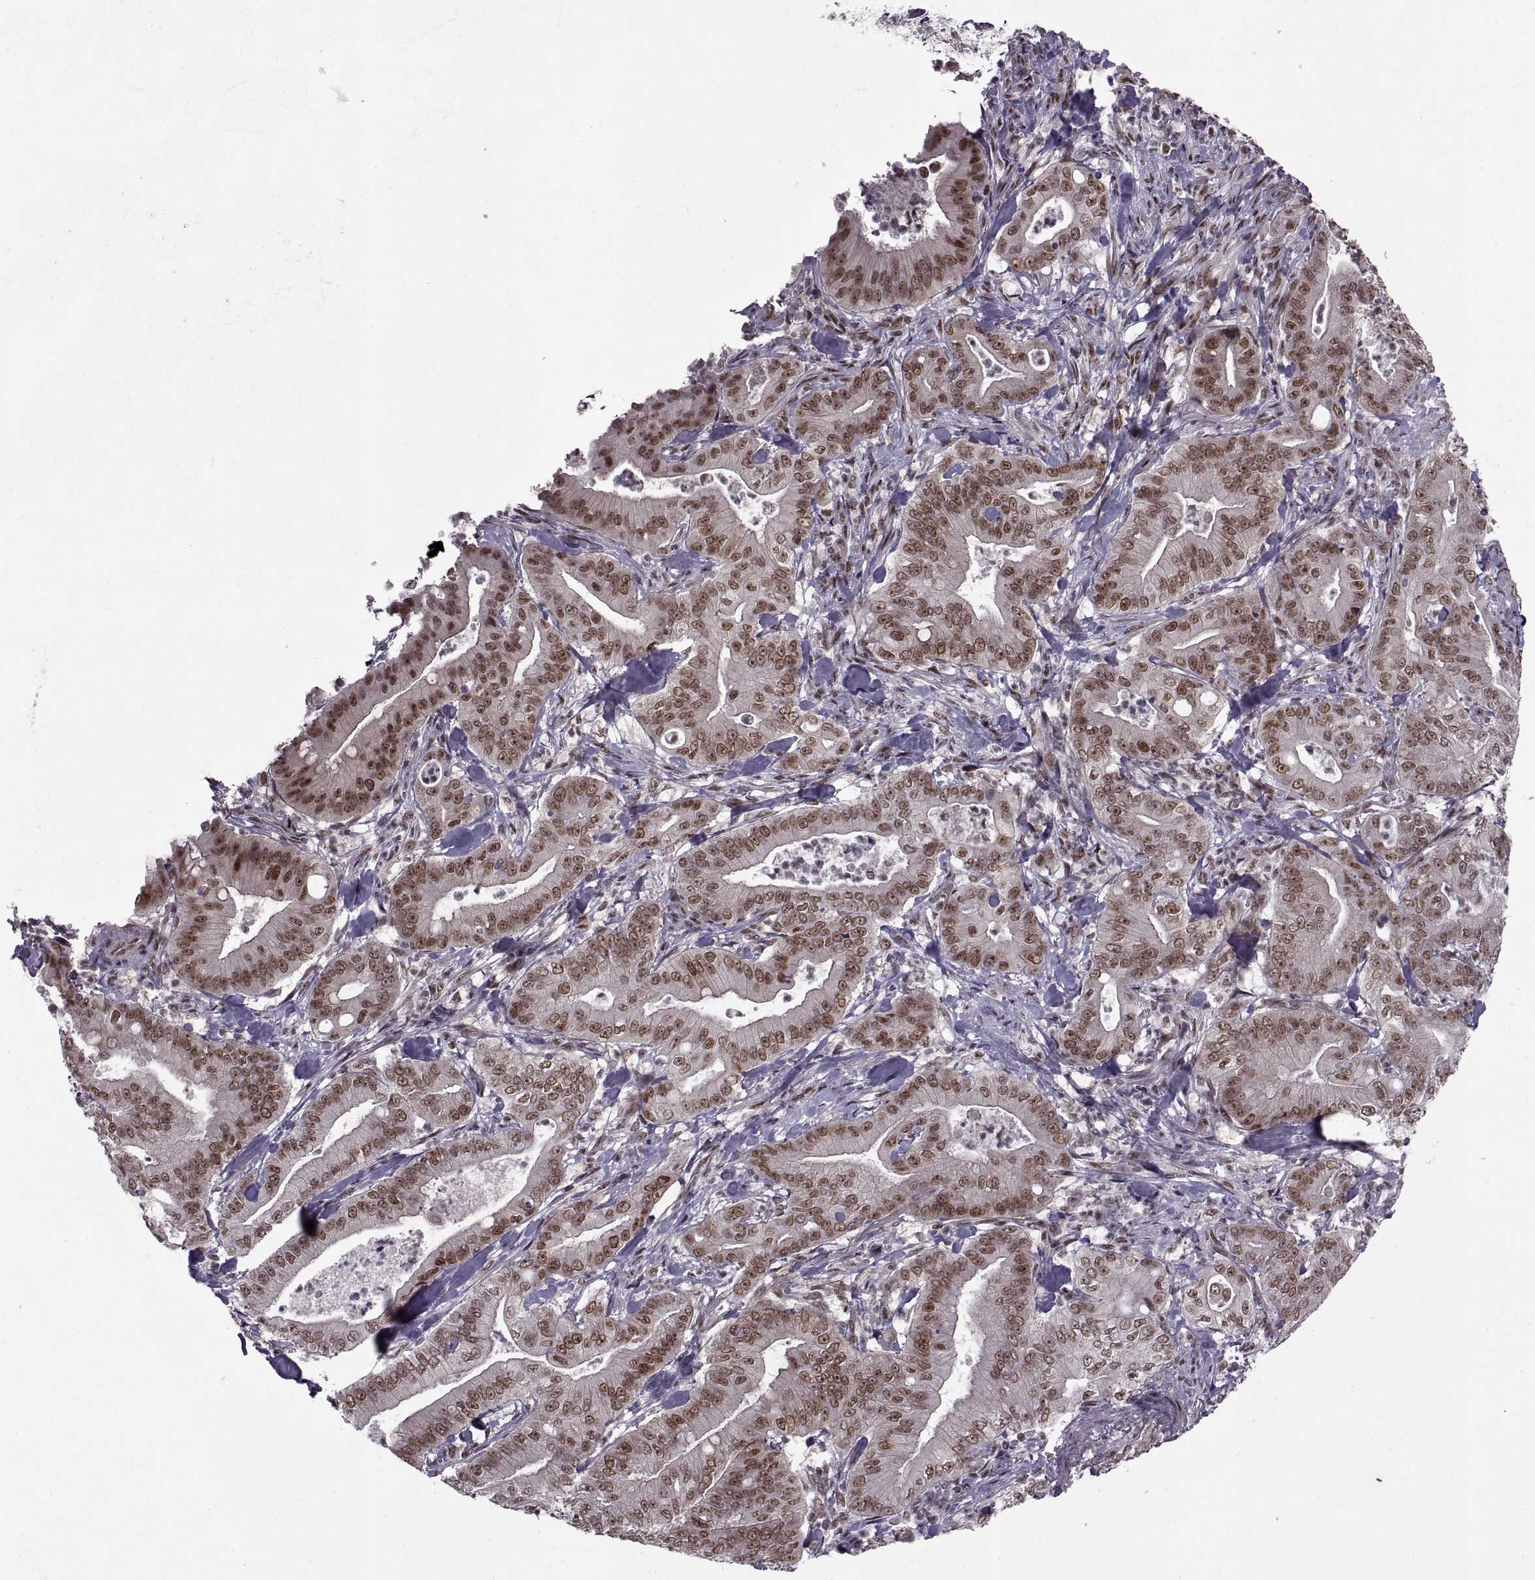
{"staining": {"intensity": "moderate", "quantity": "25%-75%", "location": "nuclear"}, "tissue": "pancreatic cancer", "cell_type": "Tumor cells", "image_type": "cancer", "snomed": [{"axis": "morphology", "description": "Adenocarcinoma, NOS"}, {"axis": "topography", "description": "Pancreas"}], "caption": "Immunohistochemistry histopathology image of neoplastic tissue: human pancreatic cancer (adenocarcinoma) stained using IHC demonstrates medium levels of moderate protein expression localized specifically in the nuclear of tumor cells, appearing as a nuclear brown color.", "gene": "MT1E", "patient": {"sex": "male", "age": 71}}